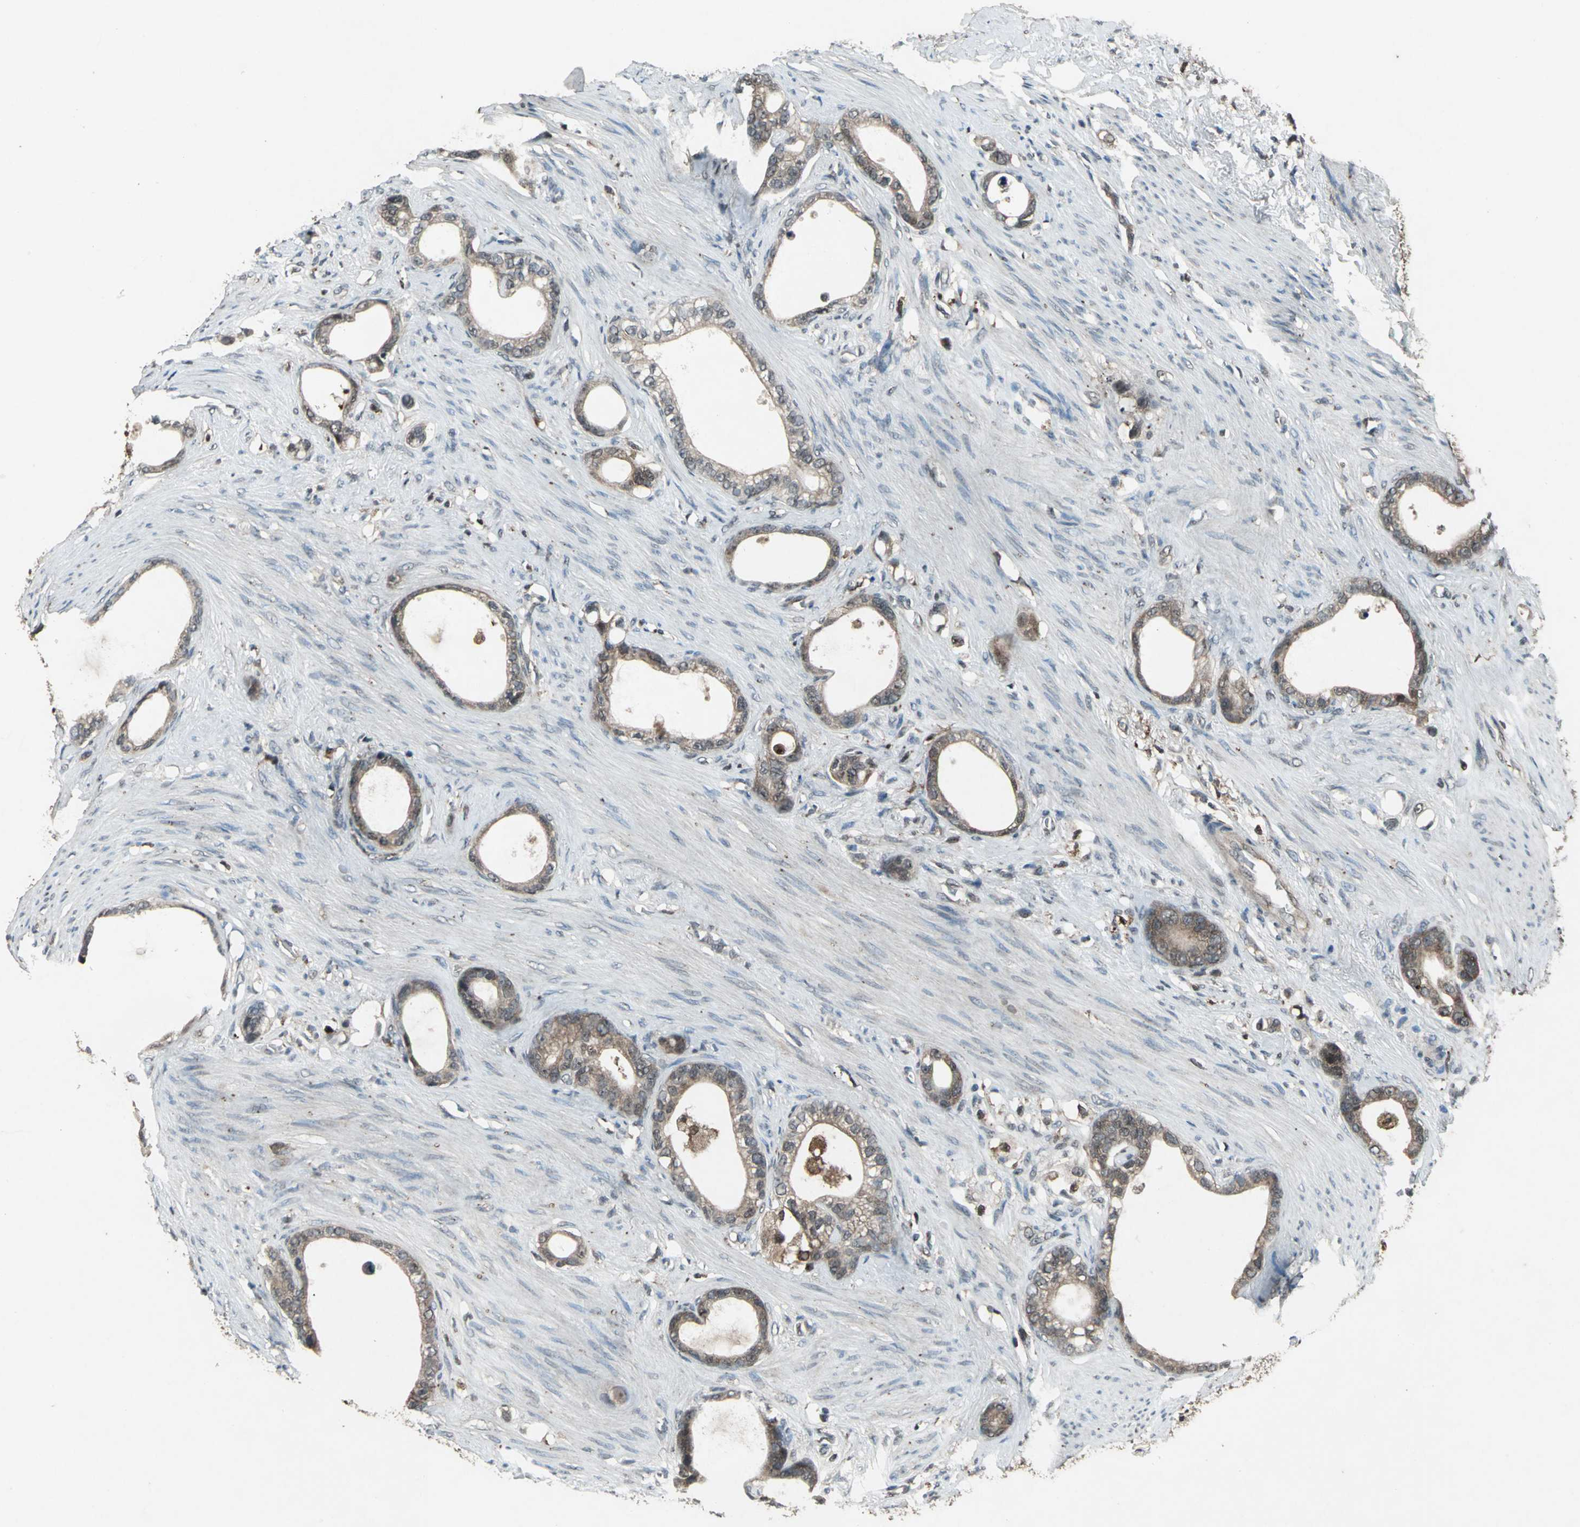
{"staining": {"intensity": "weak", "quantity": ">75%", "location": "cytoplasmic/membranous"}, "tissue": "stomach cancer", "cell_type": "Tumor cells", "image_type": "cancer", "snomed": [{"axis": "morphology", "description": "Adenocarcinoma, NOS"}, {"axis": "topography", "description": "Stomach"}], "caption": "Adenocarcinoma (stomach) stained with DAB (3,3'-diaminobenzidine) immunohistochemistry (IHC) displays low levels of weak cytoplasmic/membranous expression in approximately >75% of tumor cells. The protein is stained brown, and the nuclei are stained in blue (DAB IHC with brightfield microscopy, high magnification).", "gene": "PYCARD", "patient": {"sex": "female", "age": 75}}